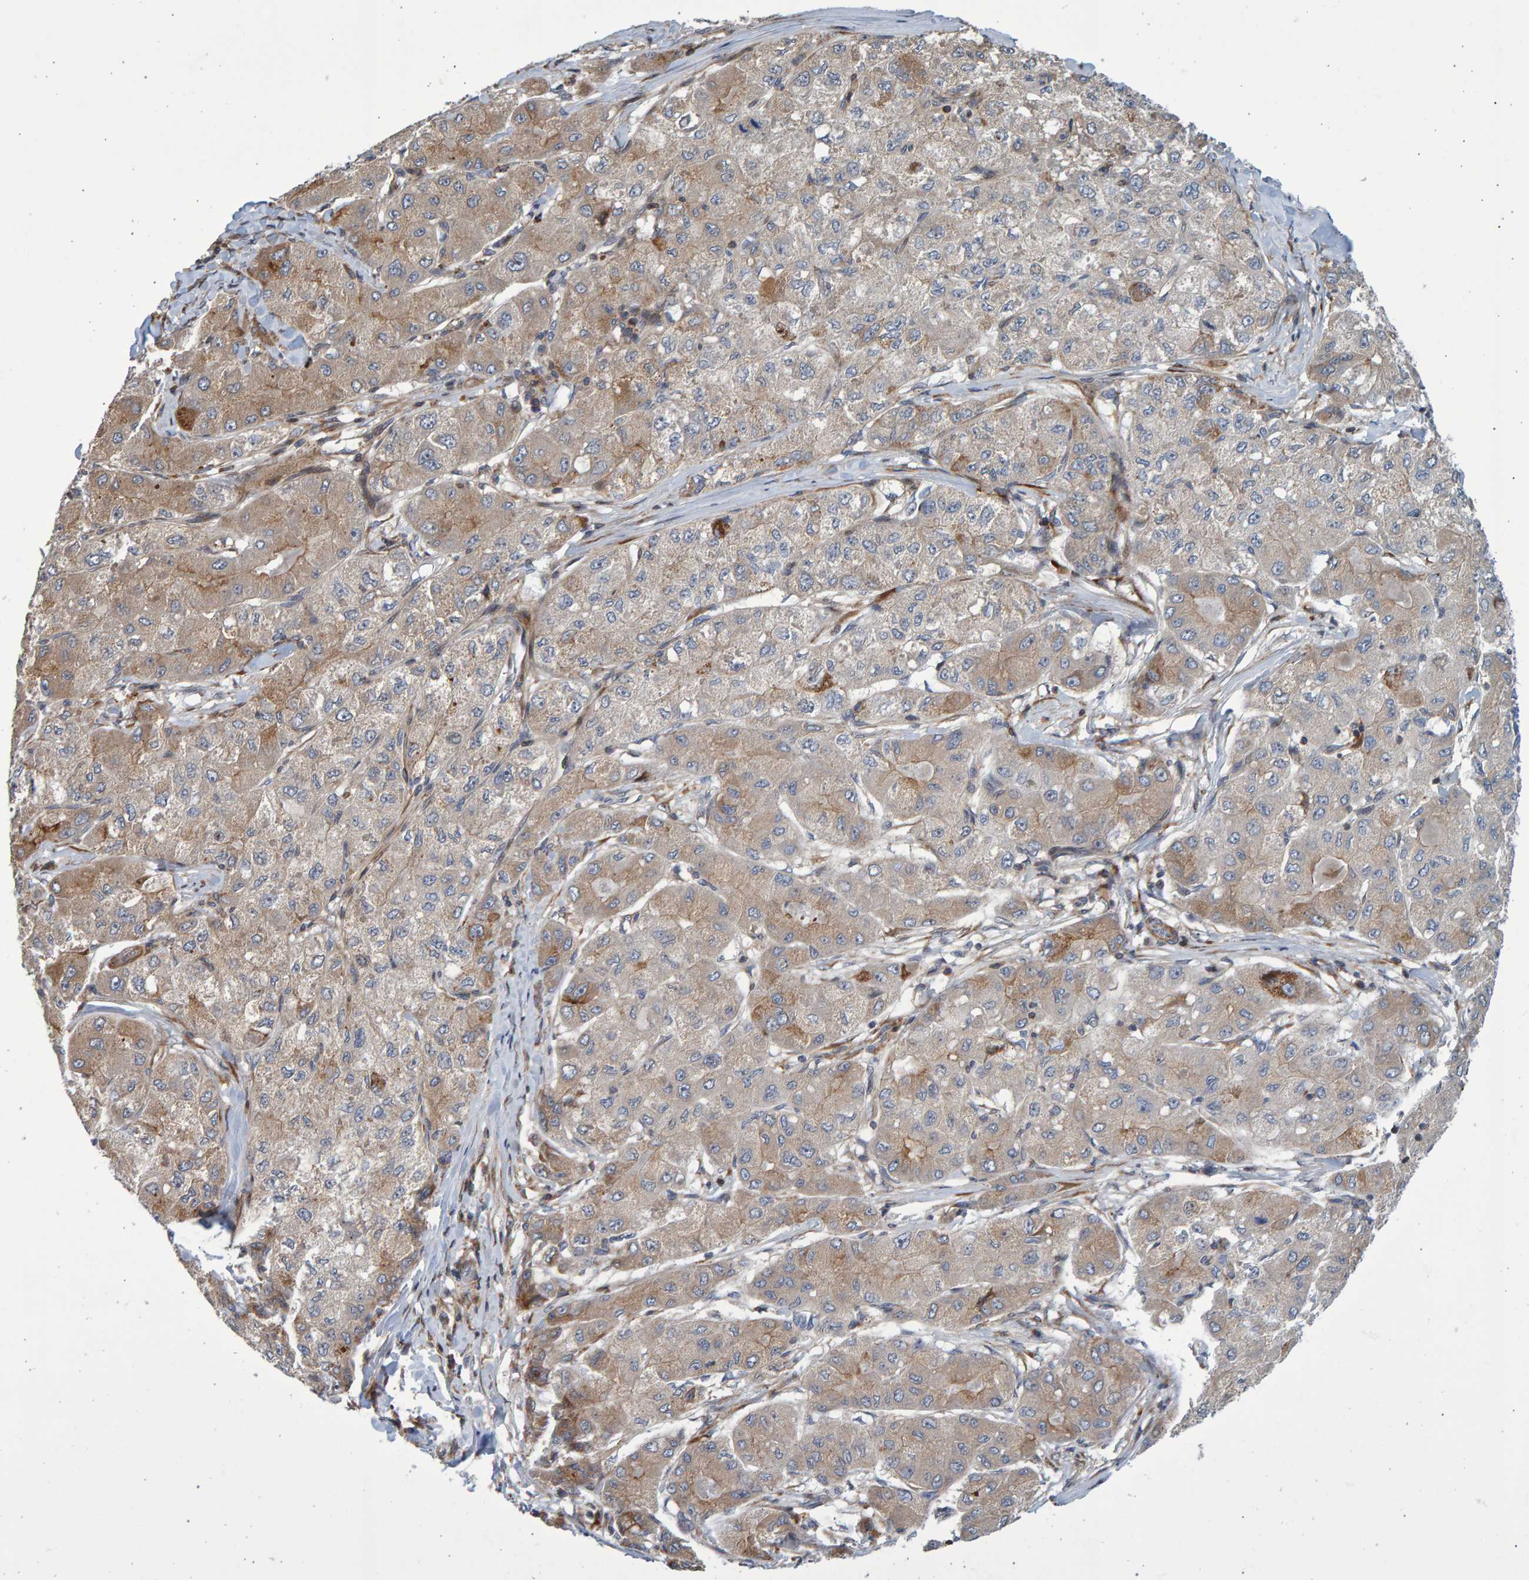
{"staining": {"intensity": "weak", "quantity": ">75%", "location": "cytoplasmic/membranous"}, "tissue": "liver cancer", "cell_type": "Tumor cells", "image_type": "cancer", "snomed": [{"axis": "morphology", "description": "Carcinoma, Hepatocellular, NOS"}, {"axis": "topography", "description": "Liver"}], "caption": "Weak cytoplasmic/membranous expression for a protein is seen in about >75% of tumor cells of liver cancer (hepatocellular carcinoma) using immunohistochemistry.", "gene": "LRBA", "patient": {"sex": "male", "age": 80}}